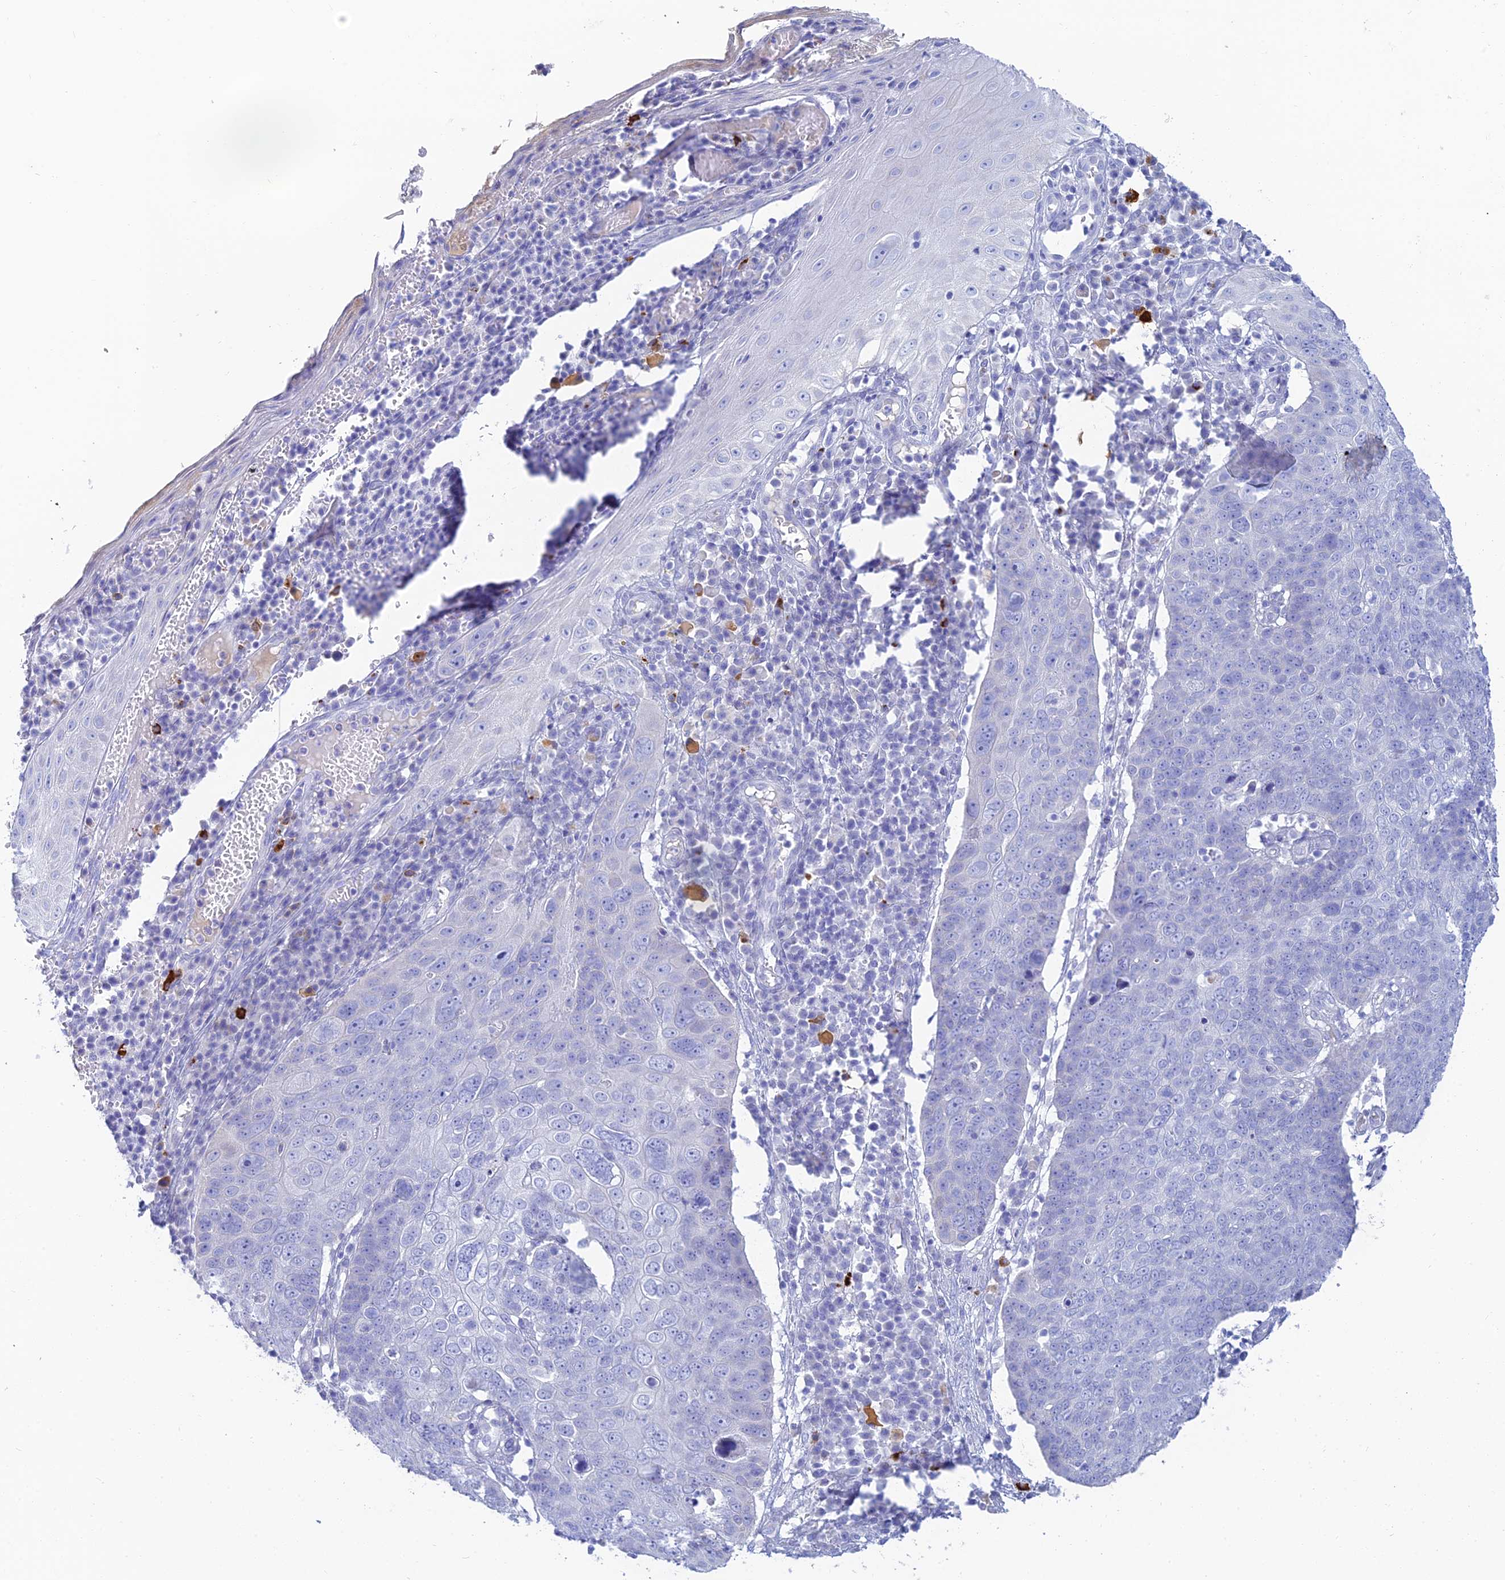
{"staining": {"intensity": "negative", "quantity": "none", "location": "none"}, "tissue": "skin cancer", "cell_type": "Tumor cells", "image_type": "cancer", "snomed": [{"axis": "morphology", "description": "Squamous cell carcinoma, NOS"}, {"axis": "topography", "description": "Skin"}], "caption": "A high-resolution photomicrograph shows immunohistochemistry staining of skin cancer (squamous cell carcinoma), which displays no significant expression in tumor cells.", "gene": "CEP152", "patient": {"sex": "male", "age": 71}}